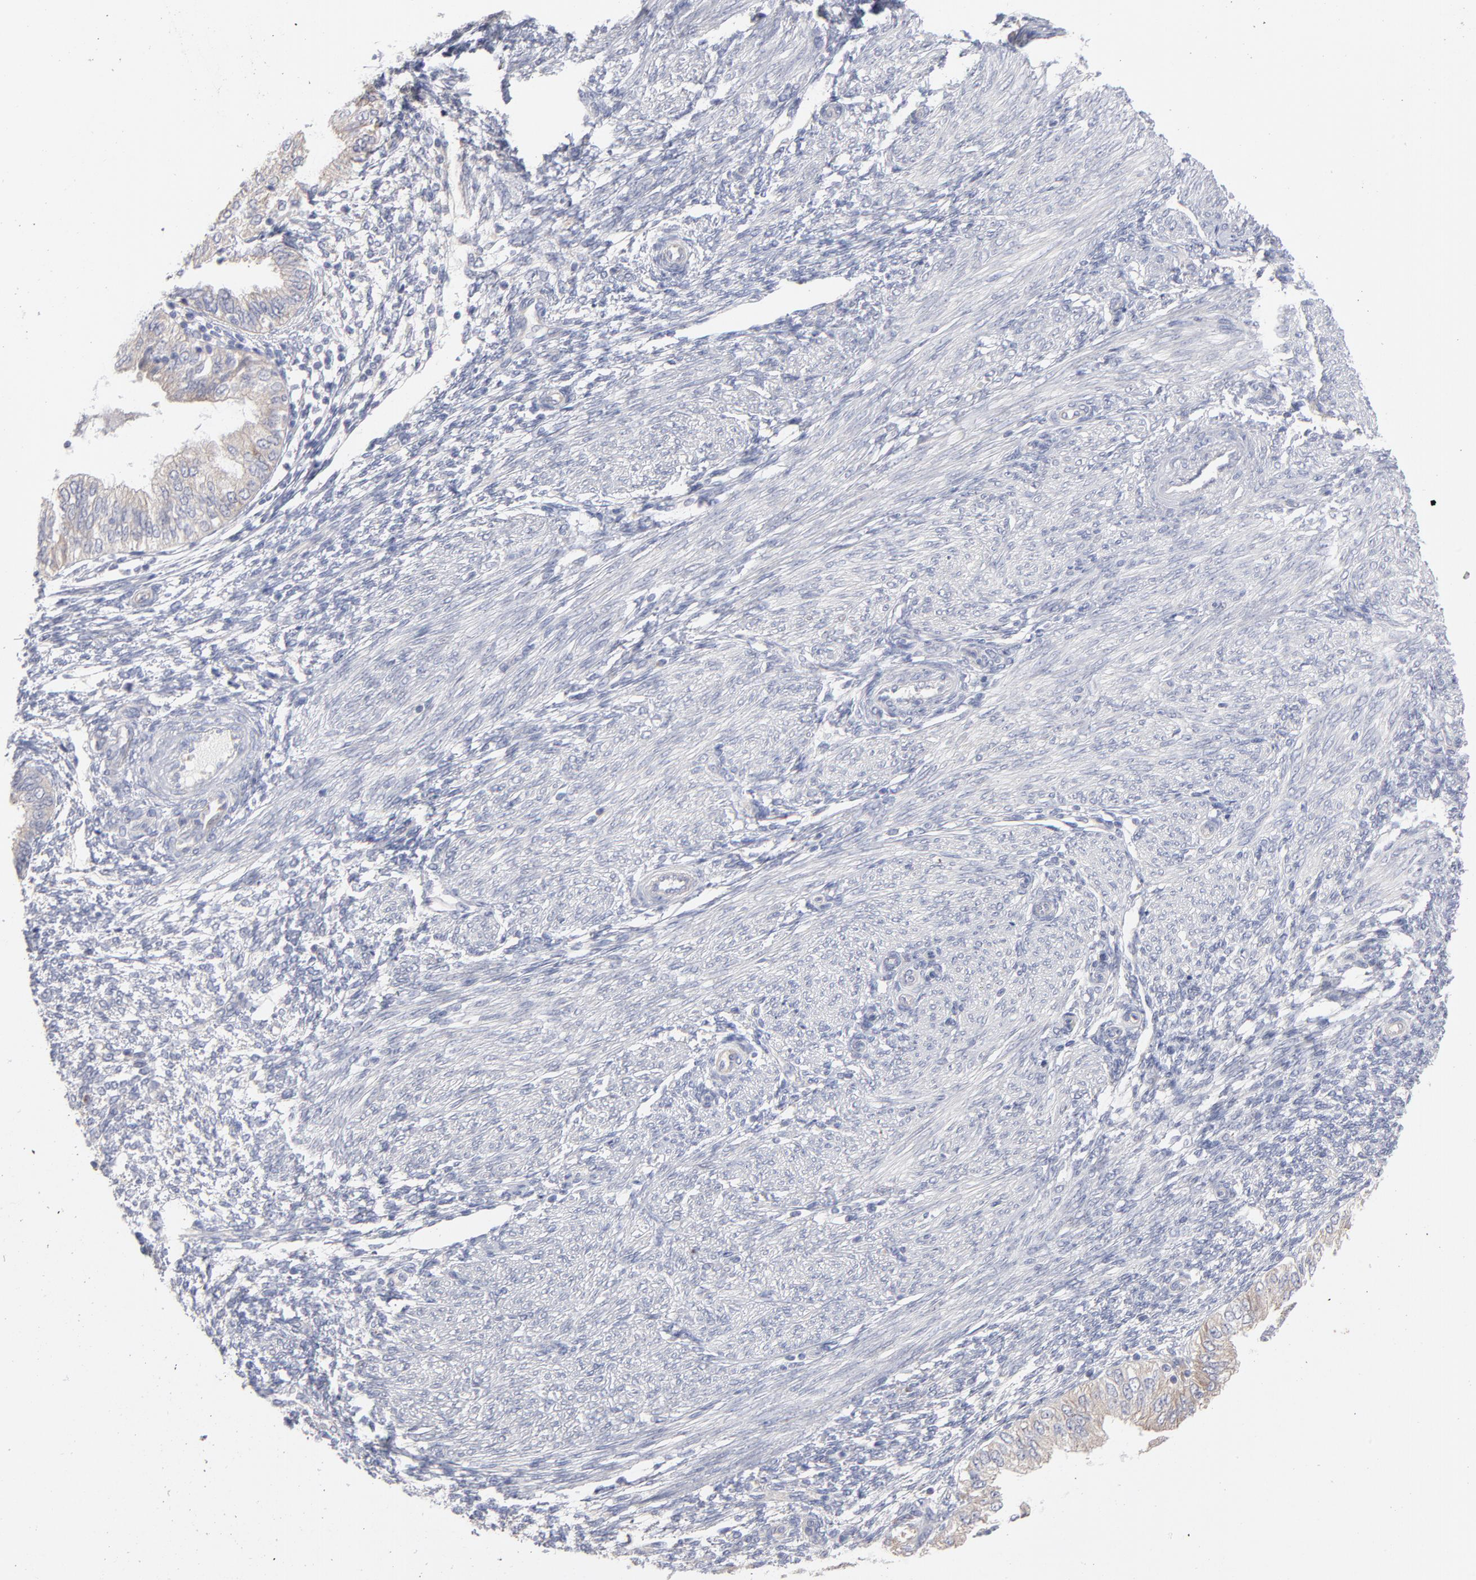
{"staining": {"intensity": "negative", "quantity": "none", "location": "none"}, "tissue": "endometrial cancer", "cell_type": "Tumor cells", "image_type": "cancer", "snomed": [{"axis": "morphology", "description": "Adenocarcinoma, NOS"}, {"axis": "topography", "description": "Endometrium"}], "caption": "This image is of endometrial adenocarcinoma stained with immunohistochemistry (IHC) to label a protein in brown with the nuclei are counter-stained blue. There is no staining in tumor cells. (DAB immunohistochemistry, high magnification).", "gene": "RPS24", "patient": {"sex": "female", "age": 51}}